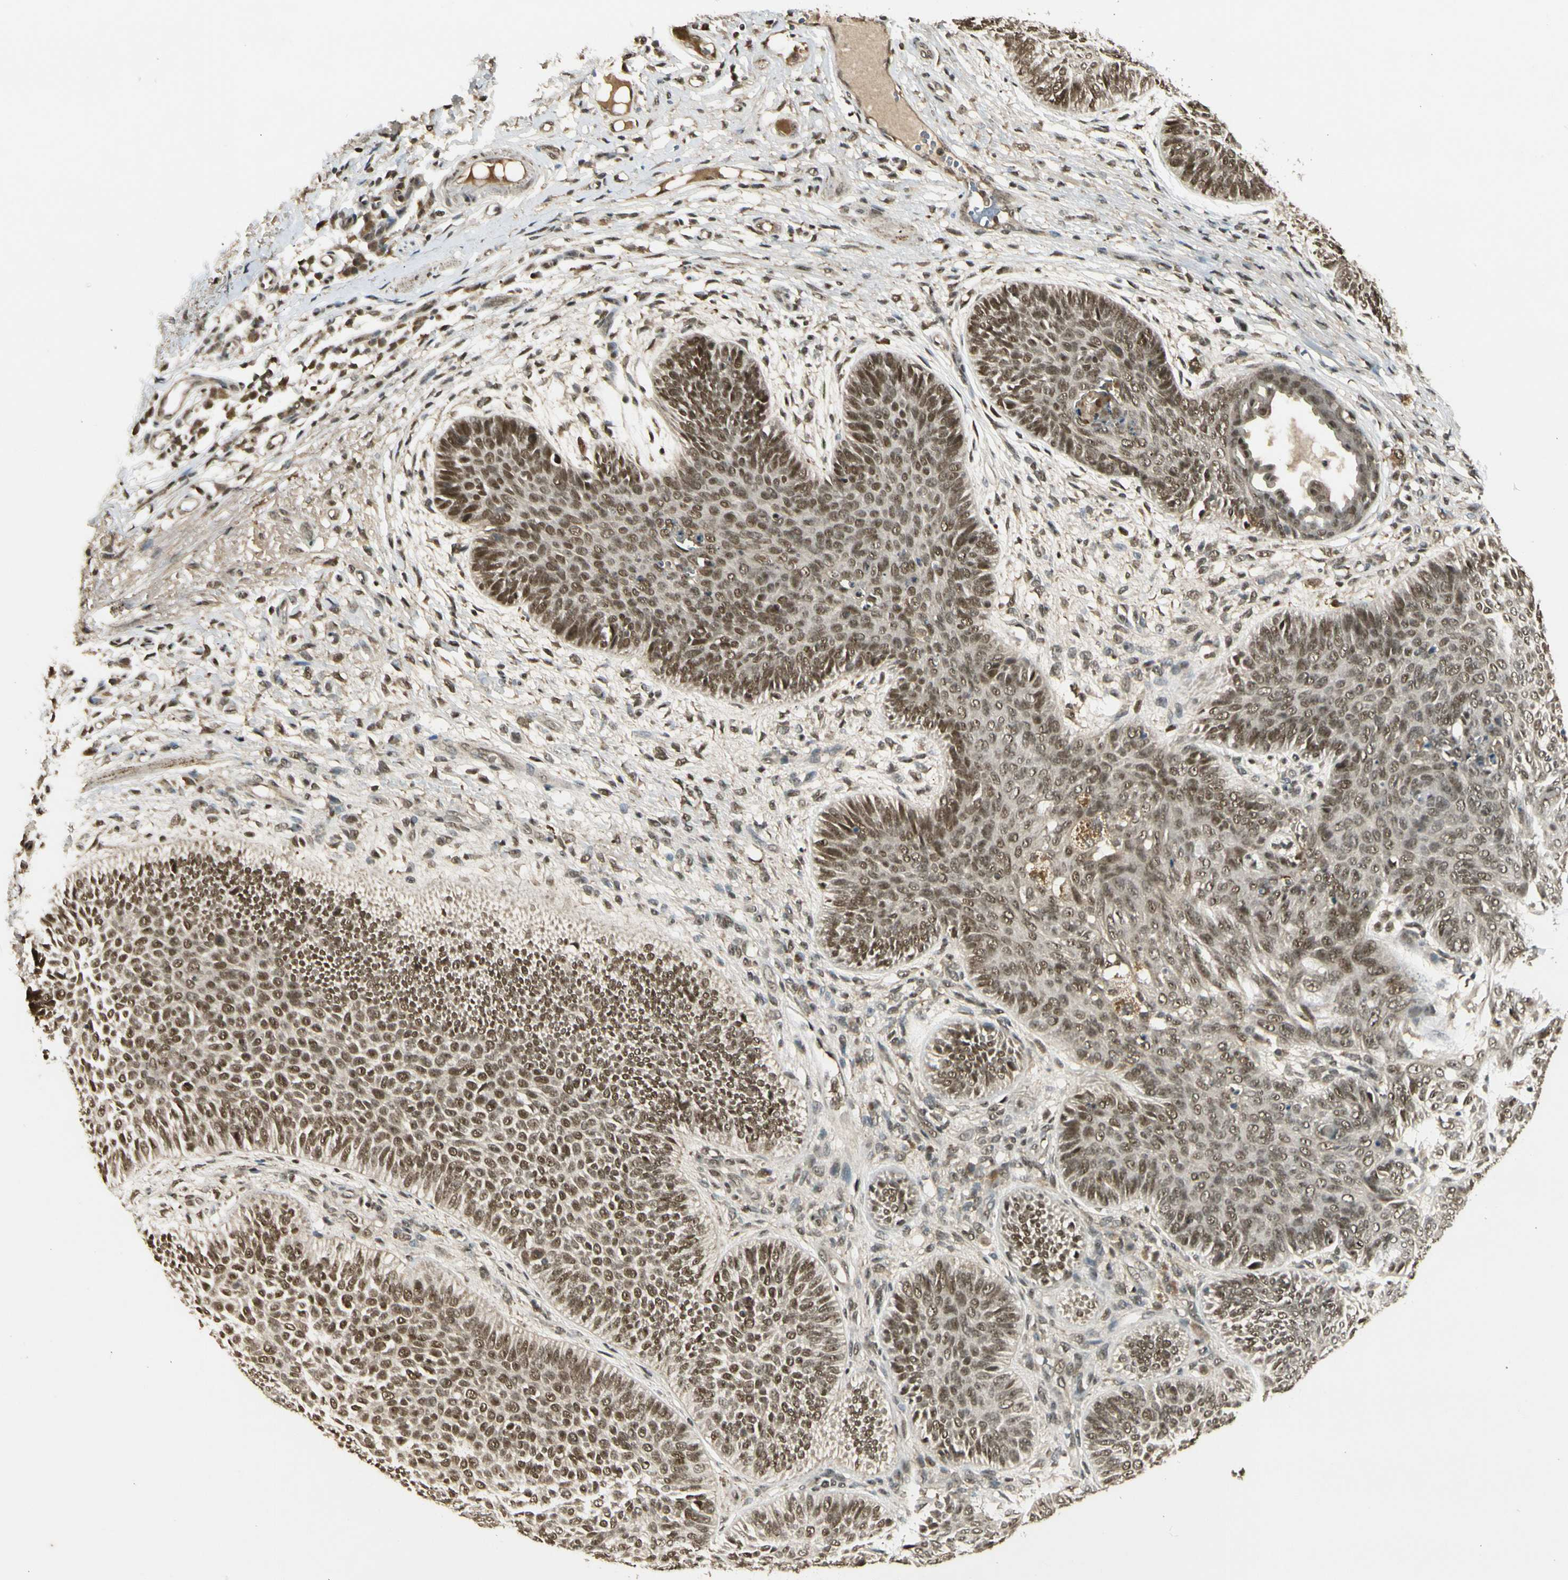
{"staining": {"intensity": "moderate", "quantity": ">75%", "location": "cytoplasmic/membranous,nuclear"}, "tissue": "skin cancer", "cell_type": "Tumor cells", "image_type": "cancer", "snomed": [{"axis": "morphology", "description": "Normal tissue, NOS"}, {"axis": "morphology", "description": "Basal cell carcinoma"}, {"axis": "topography", "description": "Skin"}], "caption": "Immunohistochemical staining of human skin cancer exhibits medium levels of moderate cytoplasmic/membranous and nuclear protein expression in about >75% of tumor cells. The staining was performed using DAB (3,3'-diaminobenzidine) to visualize the protein expression in brown, while the nuclei were stained in blue with hematoxylin (Magnification: 20x).", "gene": "ZNF135", "patient": {"sex": "male", "age": 52}}